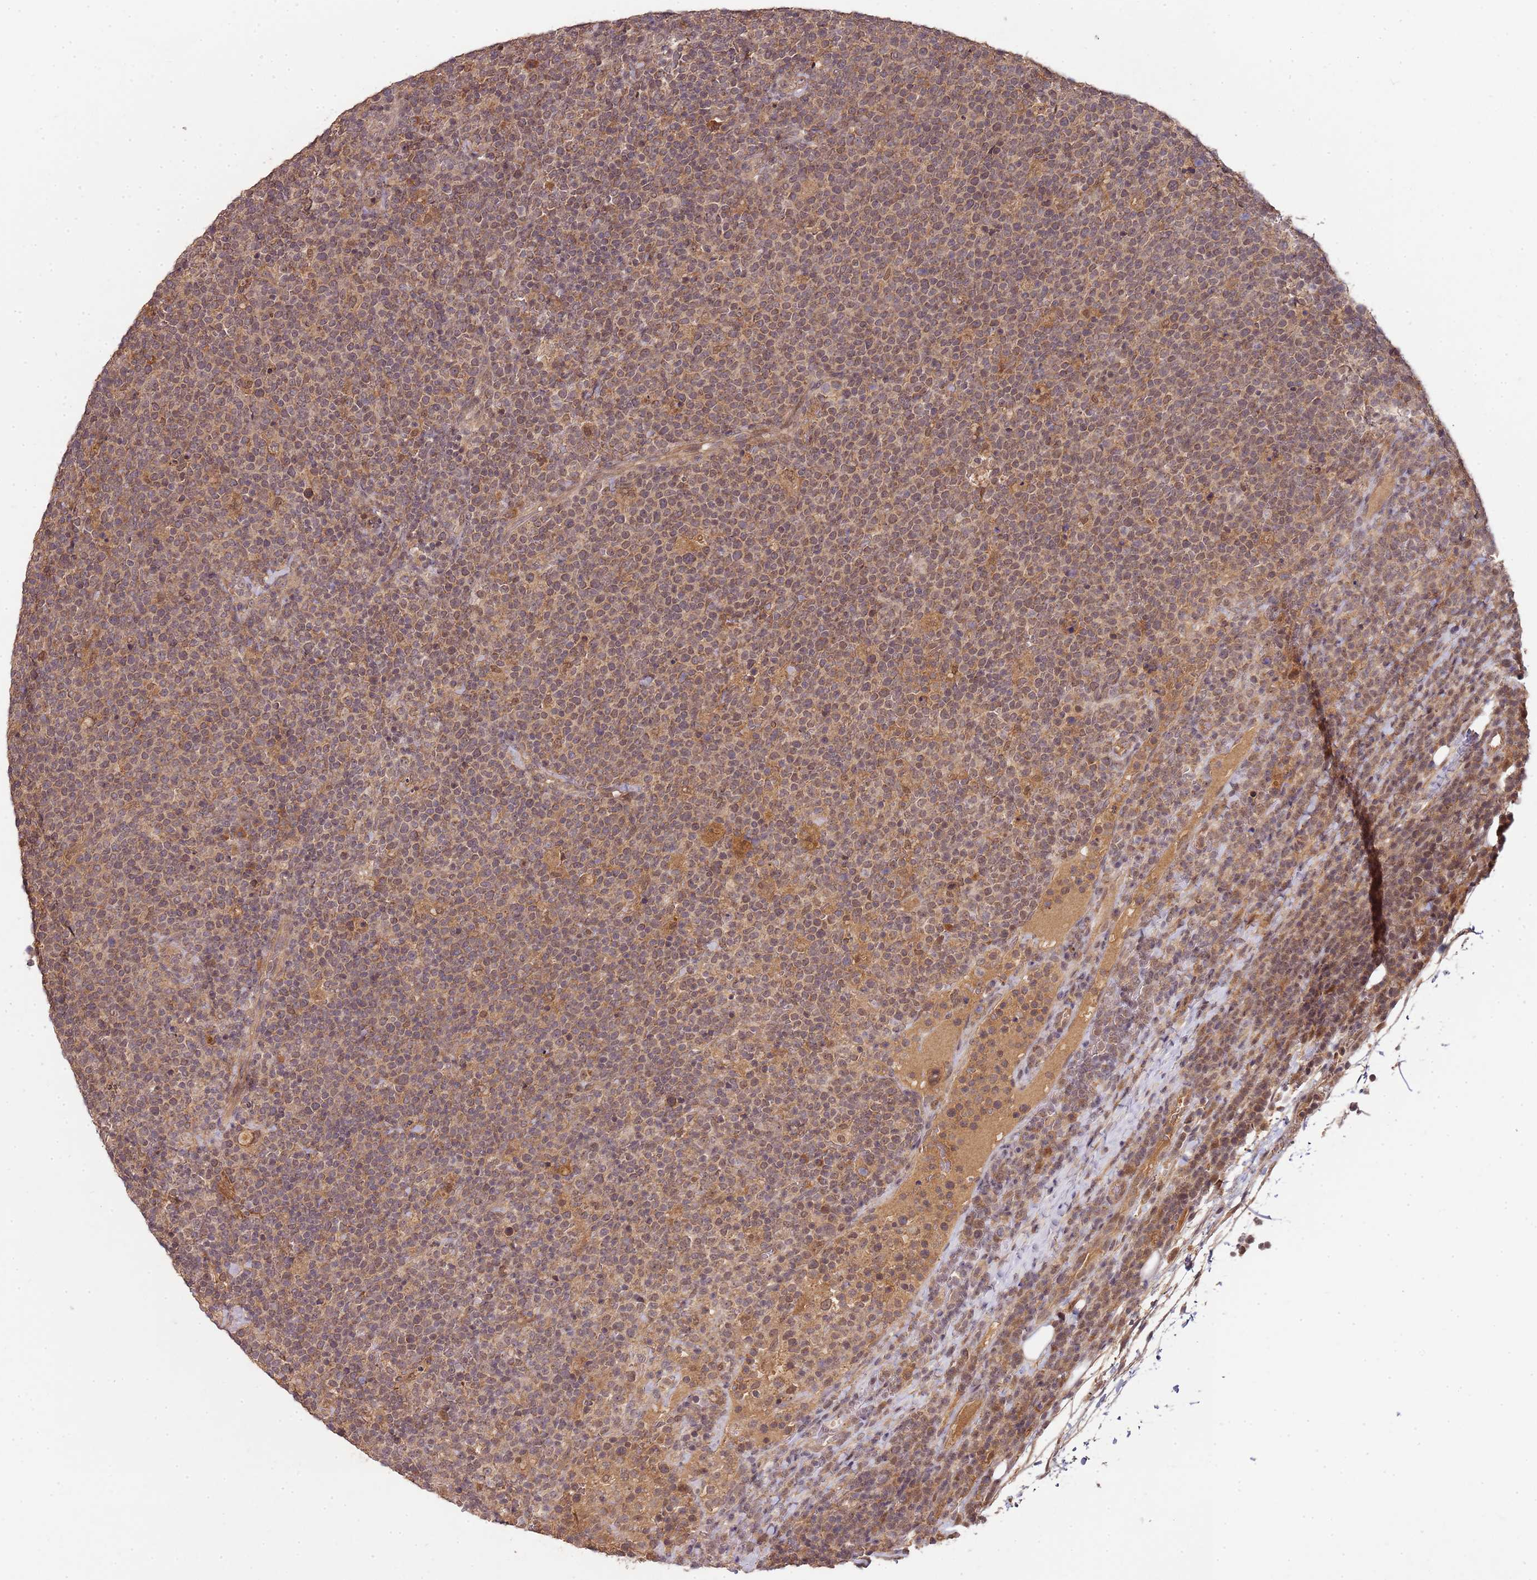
{"staining": {"intensity": "moderate", "quantity": ">75%", "location": "cytoplasmic/membranous,nuclear"}, "tissue": "lymphoma", "cell_type": "Tumor cells", "image_type": "cancer", "snomed": [{"axis": "morphology", "description": "Malignant lymphoma, non-Hodgkin's type, High grade"}, {"axis": "topography", "description": "Lymph node"}], "caption": "Protein expression analysis of malignant lymphoma, non-Hodgkin's type (high-grade) reveals moderate cytoplasmic/membranous and nuclear expression in about >75% of tumor cells.", "gene": "LIN37", "patient": {"sex": "male", "age": 61}}